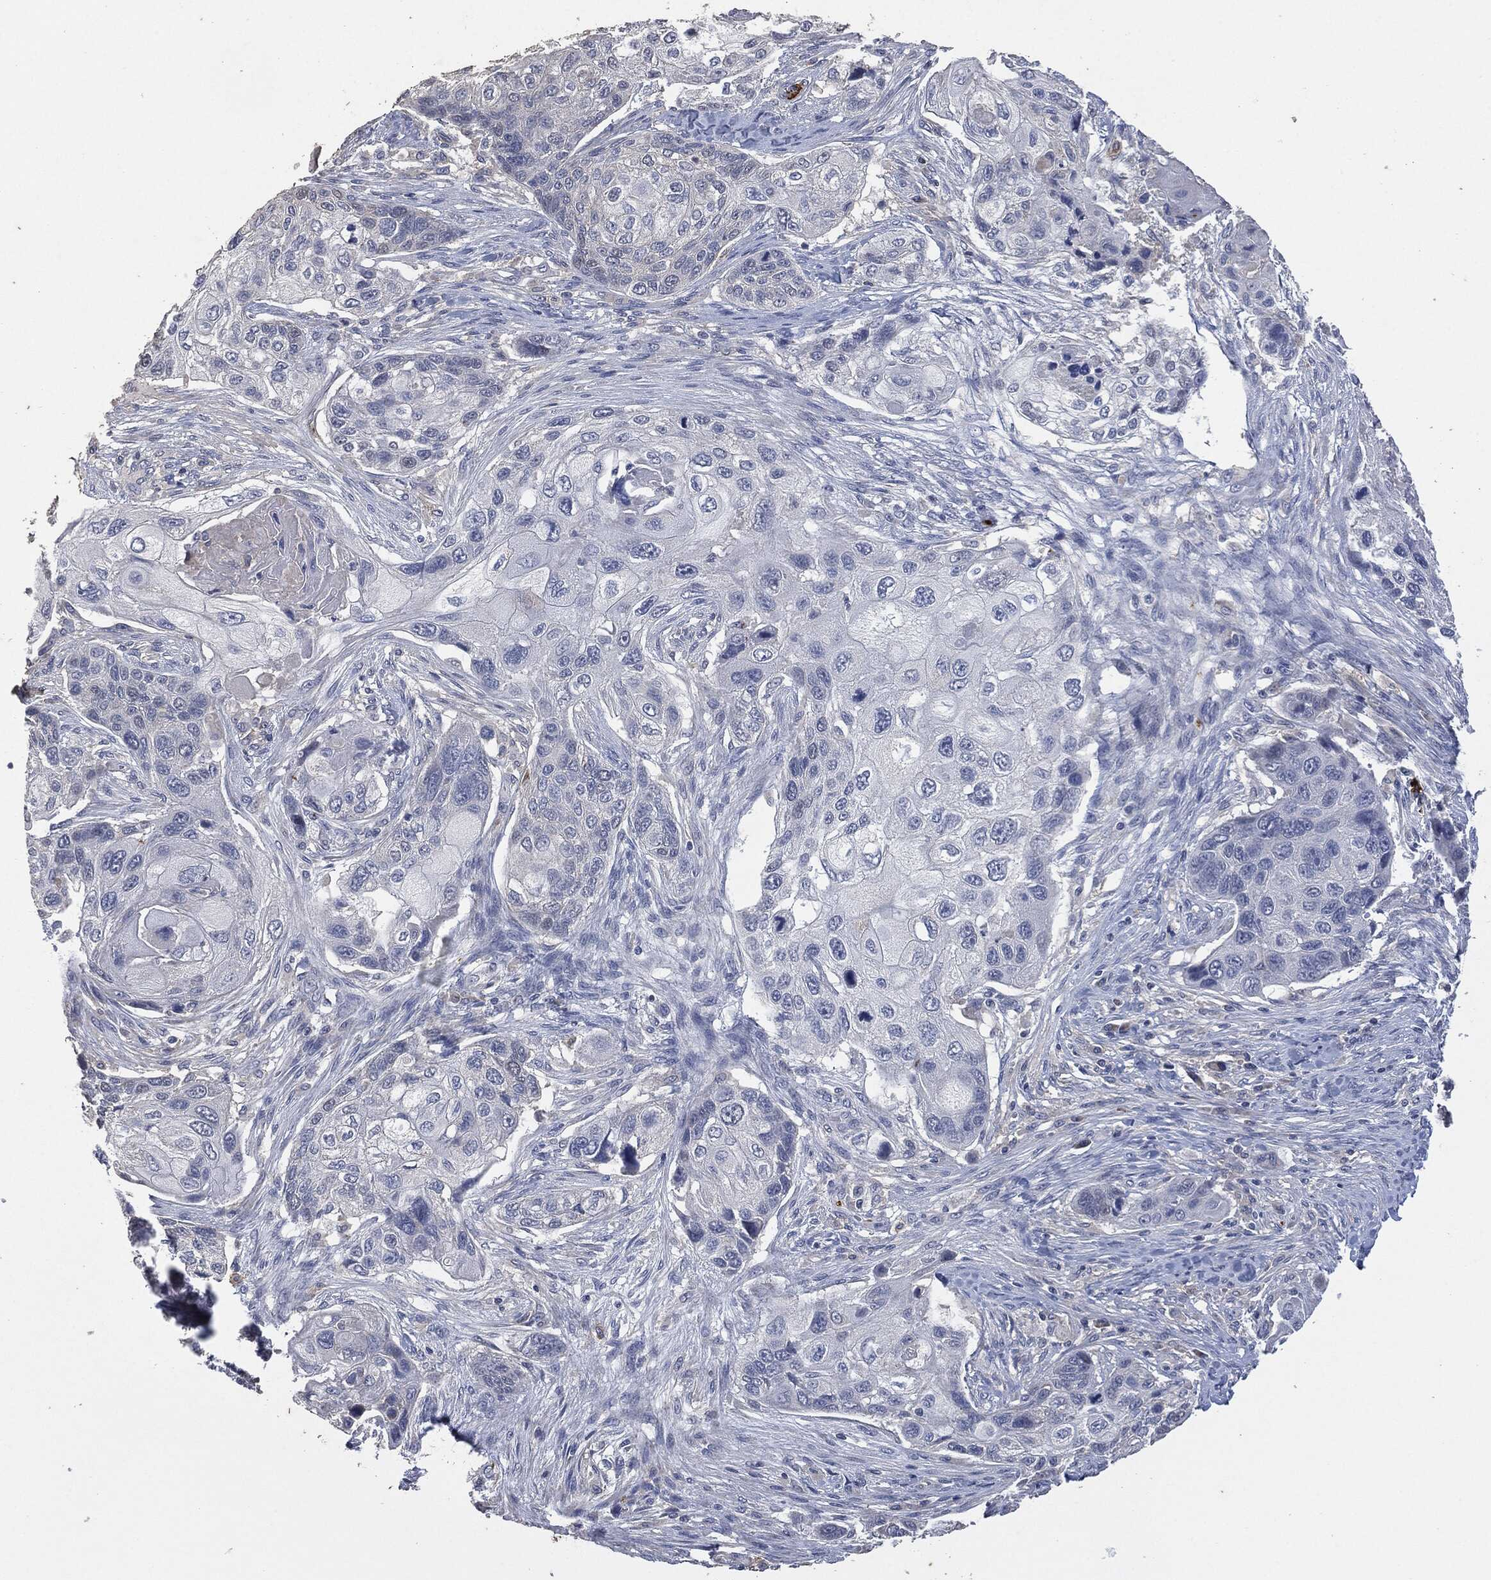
{"staining": {"intensity": "negative", "quantity": "none", "location": "none"}, "tissue": "lung cancer", "cell_type": "Tumor cells", "image_type": "cancer", "snomed": [{"axis": "morphology", "description": "Normal tissue, NOS"}, {"axis": "morphology", "description": "Squamous cell carcinoma, NOS"}, {"axis": "topography", "description": "Bronchus"}, {"axis": "topography", "description": "Lung"}], "caption": "The IHC photomicrograph has no significant staining in tumor cells of squamous cell carcinoma (lung) tissue. The staining is performed using DAB (3,3'-diaminobenzidine) brown chromogen with nuclei counter-stained in using hematoxylin.", "gene": "CD33", "patient": {"sex": "male", "age": 69}}